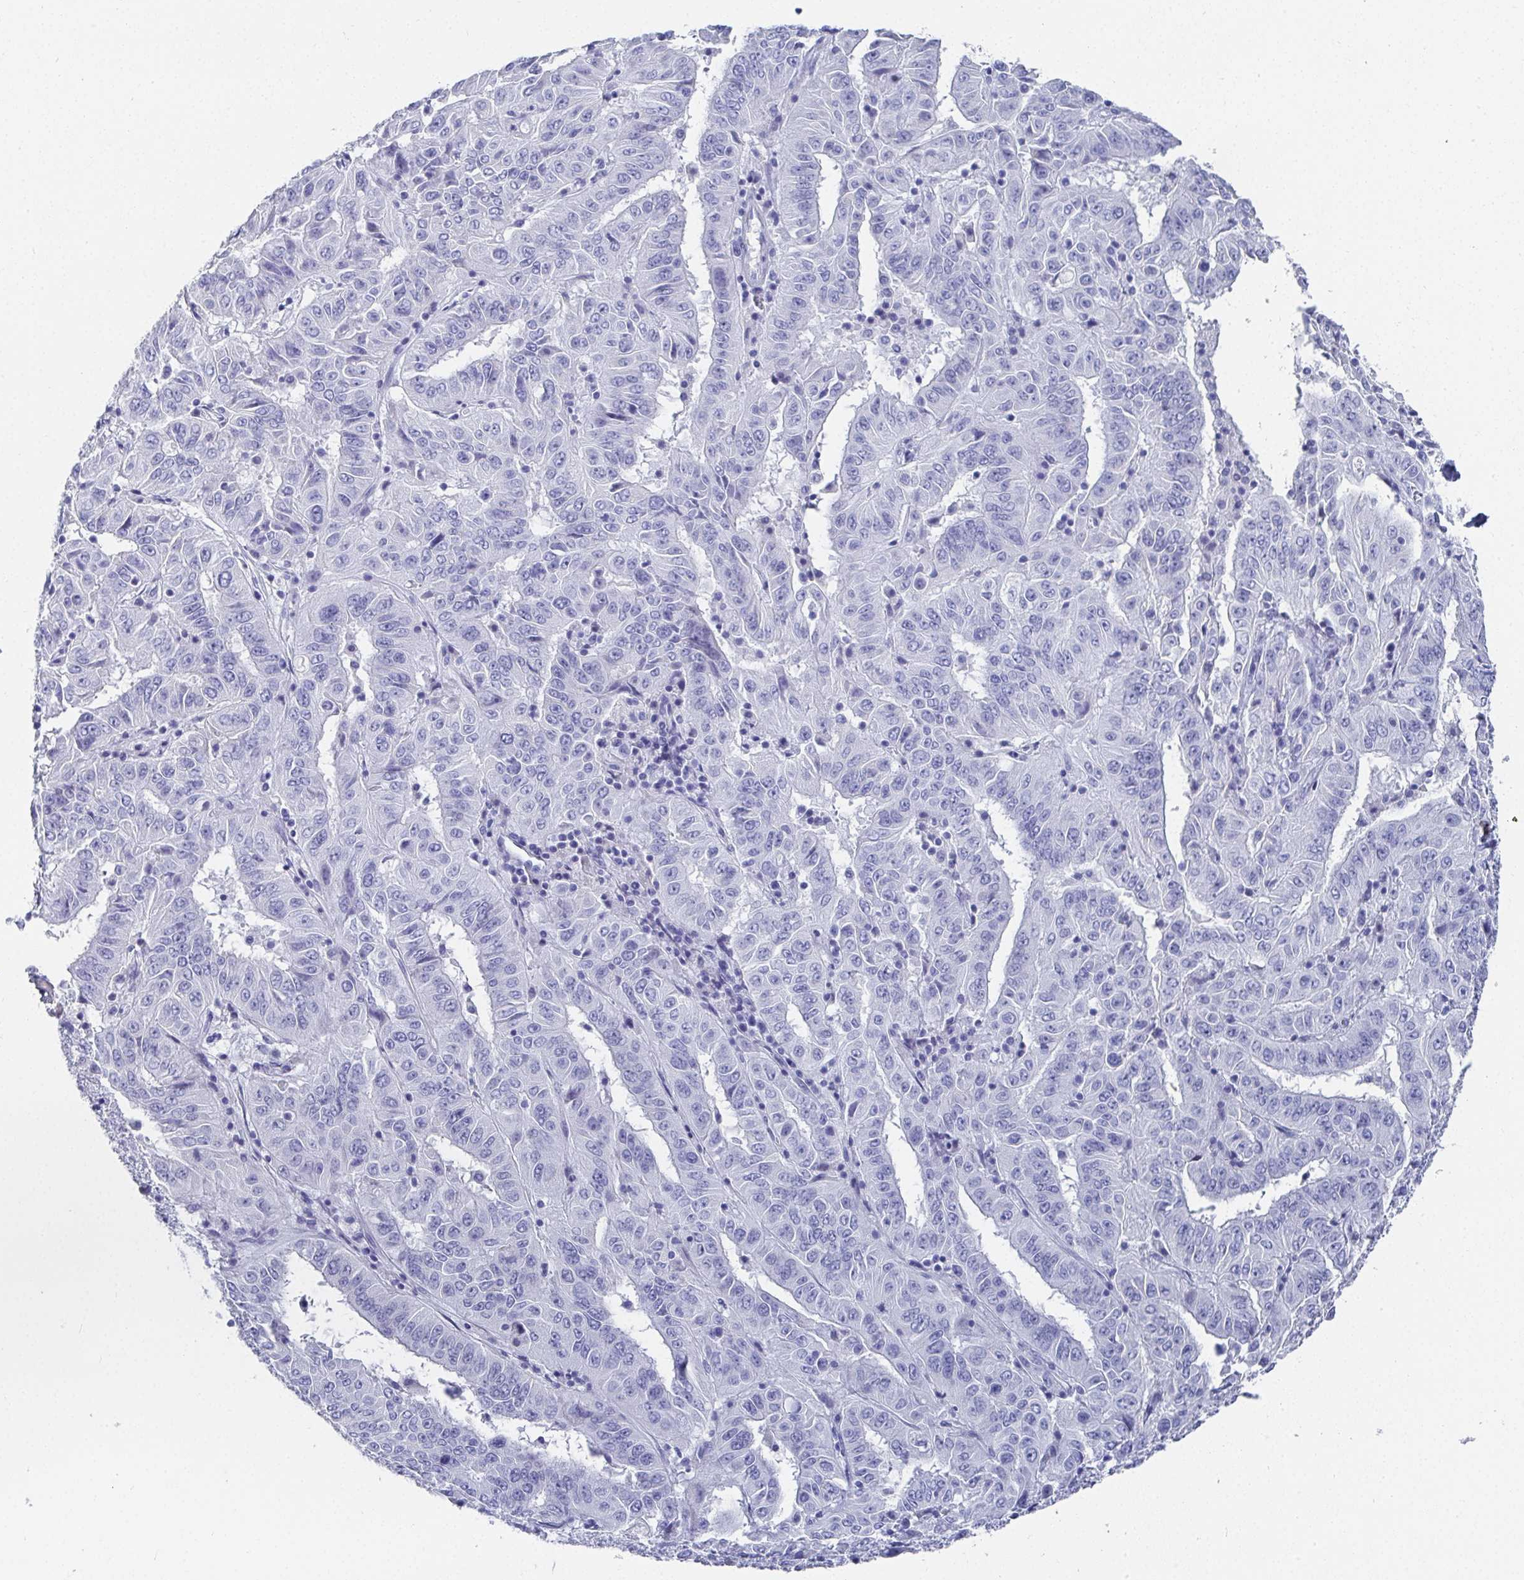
{"staining": {"intensity": "negative", "quantity": "none", "location": "none"}, "tissue": "pancreatic cancer", "cell_type": "Tumor cells", "image_type": "cancer", "snomed": [{"axis": "morphology", "description": "Adenocarcinoma, NOS"}, {"axis": "topography", "description": "Pancreas"}], "caption": "IHC of human pancreatic adenocarcinoma exhibits no expression in tumor cells. (DAB (3,3'-diaminobenzidine) immunohistochemistry visualized using brightfield microscopy, high magnification).", "gene": "GRIA1", "patient": {"sex": "male", "age": 63}}